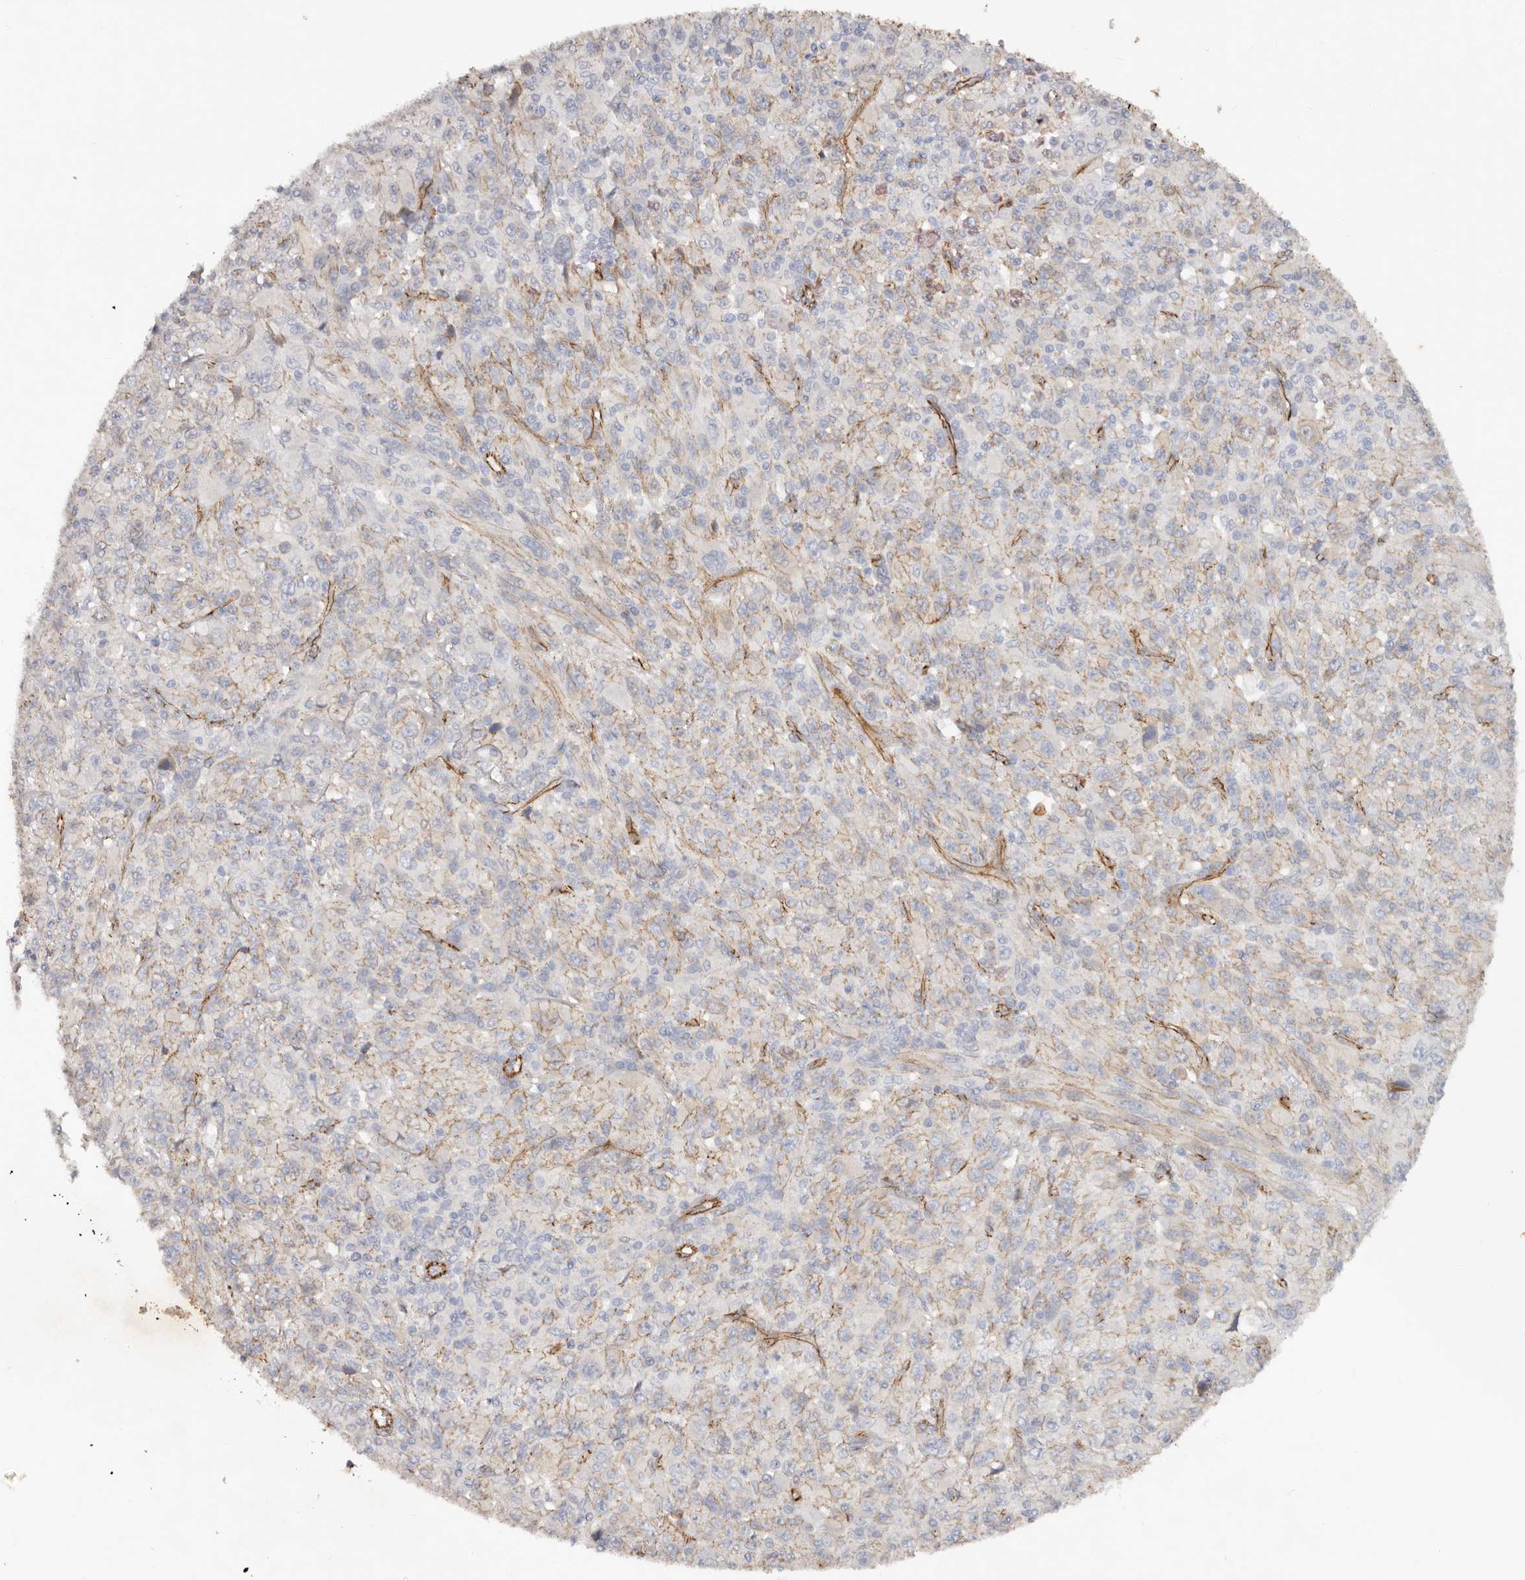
{"staining": {"intensity": "negative", "quantity": "none", "location": "none"}, "tissue": "melanoma", "cell_type": "Tumor cells", "image_type": "cancer", "snomed": [{"axis": "morphology", "description": "Malignant melanoma, Metastatic site"}, {"axis": "topography", "description": "Skin"}], "caption": "A micrograph of malignant melanoma (metastatic site) stained for a protein shows no brown staining in tumor cells.", "gene": "CTNNB1", "patient": {"sex": "female", "age": 56}}